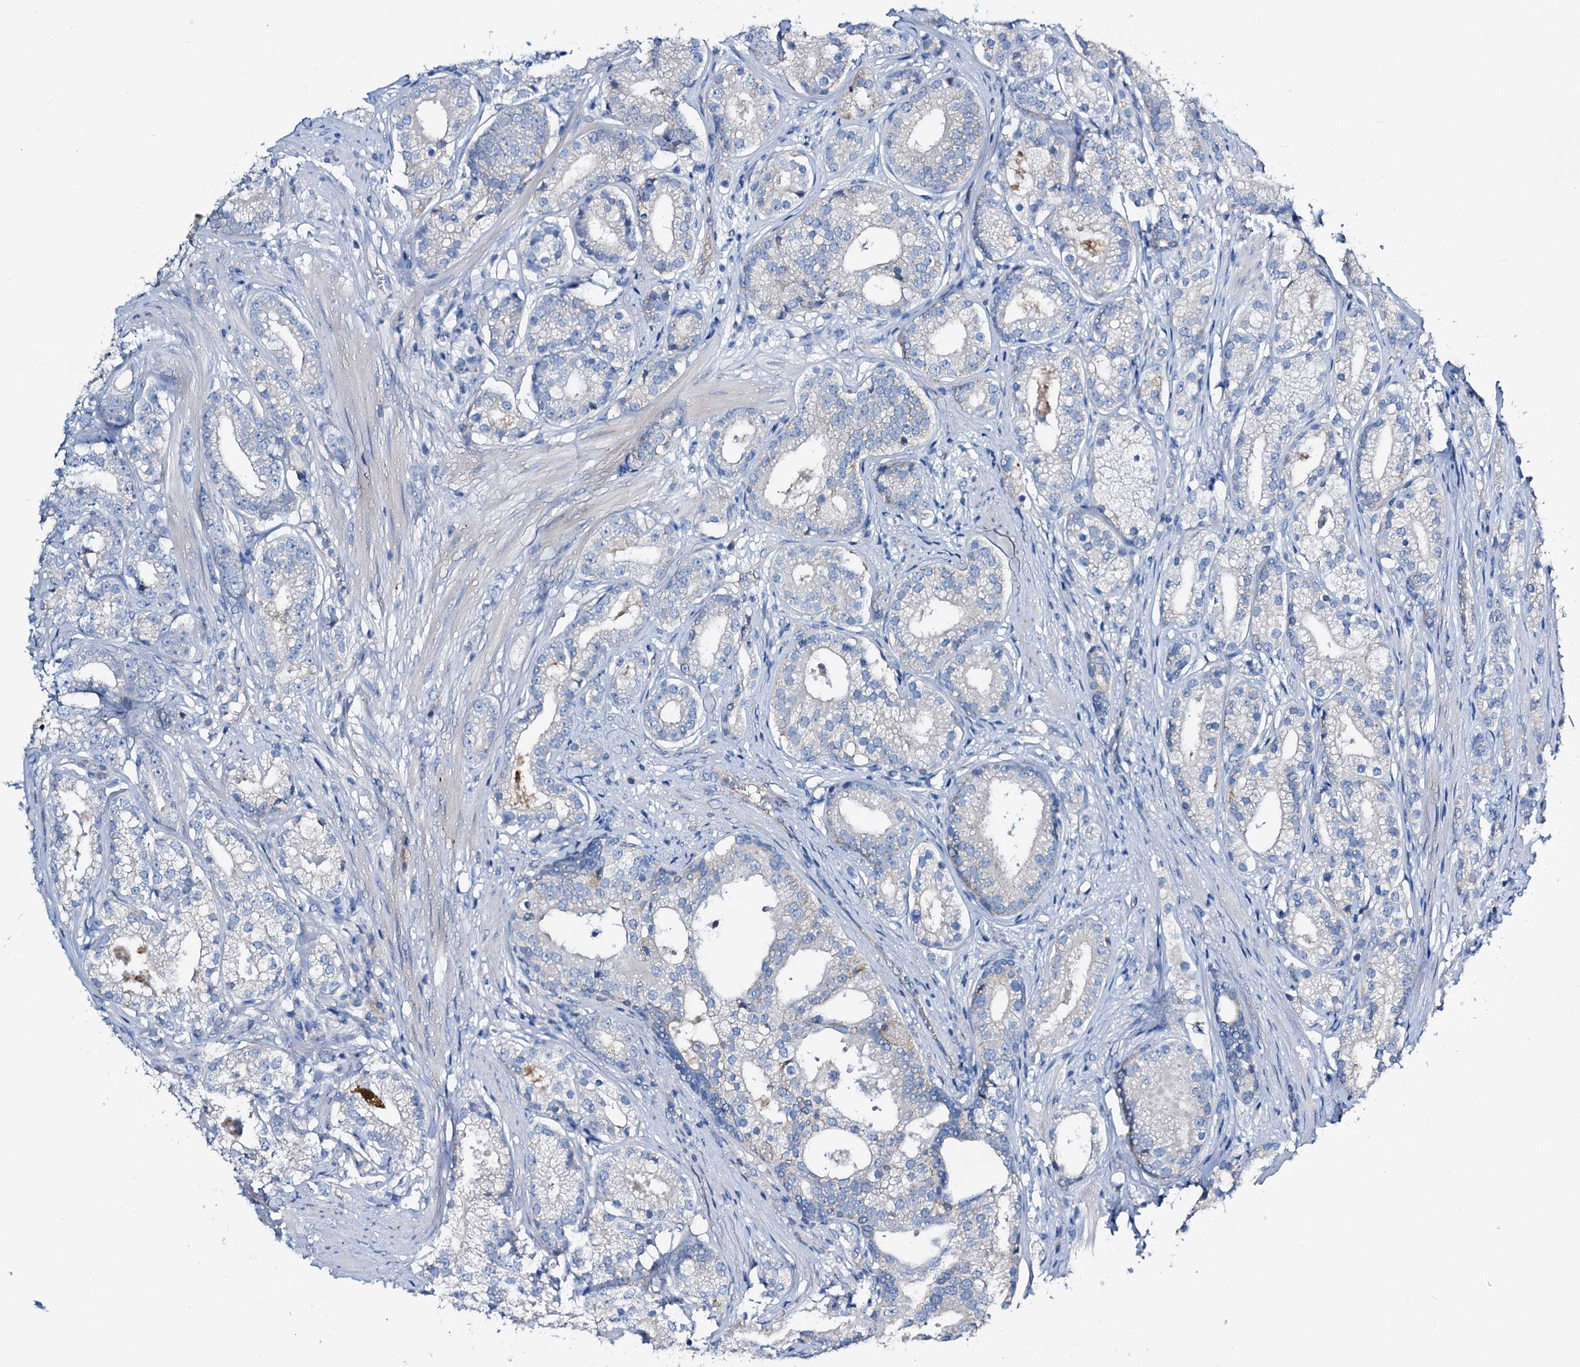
{"staining": {"intensity": "negative", "quantity": "none", "location": "none"}, "tissue": "prostate cancer", "cell_type": "Tumor cells", "image_type": "cancer", "snomed": [{"axis": "morphology", "description": "Adenocarcinoma, High grade"}, {"axis": "topography", "description": "Prostate"}], "caption": "DAB immunohistochemical staining of human prostate adenocarcinoma (high-grade) exhibits no significant positivity in tumor cells. The staining was performed using DAB to visualize the protein expression in brown, while the nuclei were stained in blue with hematoxylin (Magnification: 20x).", "gene": "DYDC2", "patient": {"sex": "male", "age": 69}}